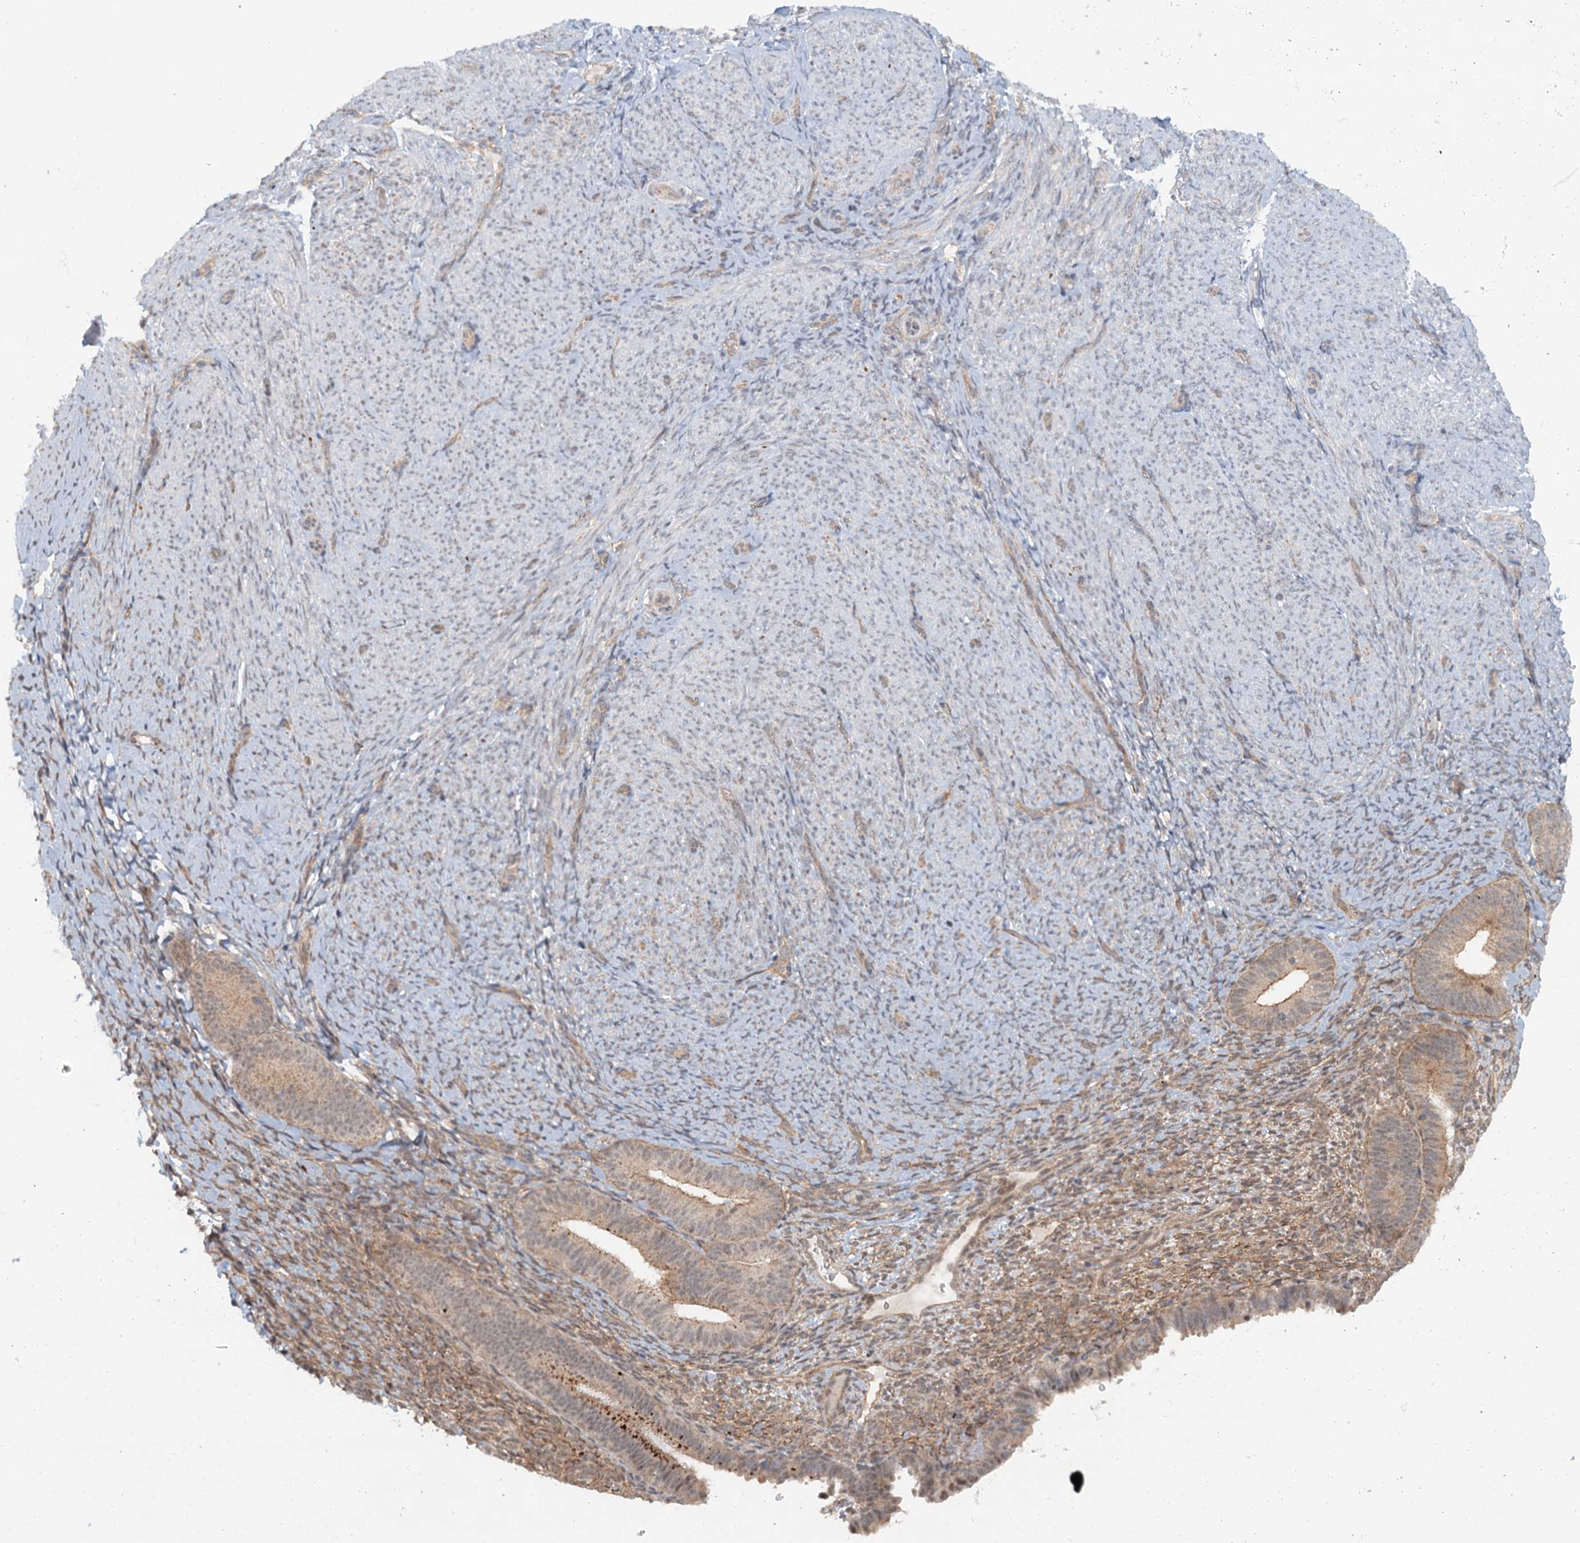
{"staining": {"intensity": "weak", "quantity": "25%-75%", "location": "cytoplasmic/membranous,nuclear"}, "tissue": "endometrium", "cell_type": "Cells in endometrial stroma", "image_type": "normal", "snomed": [{"axis": "morphology", "description": "Normal tissue, NOS"}, {"axis": "topography", "description": "Endometrium"}], "caption": "Cells in endometrial stroma display low levels of weak cytoplasmic/membranous,nuclear positivity in approximately 25%-75% of cells in normal human endometrium. The protein is shown in brown color, while the nuclei are stained blue.", "gene": "TAS2R42", "patient": {"sex": "female", "age": 65}}